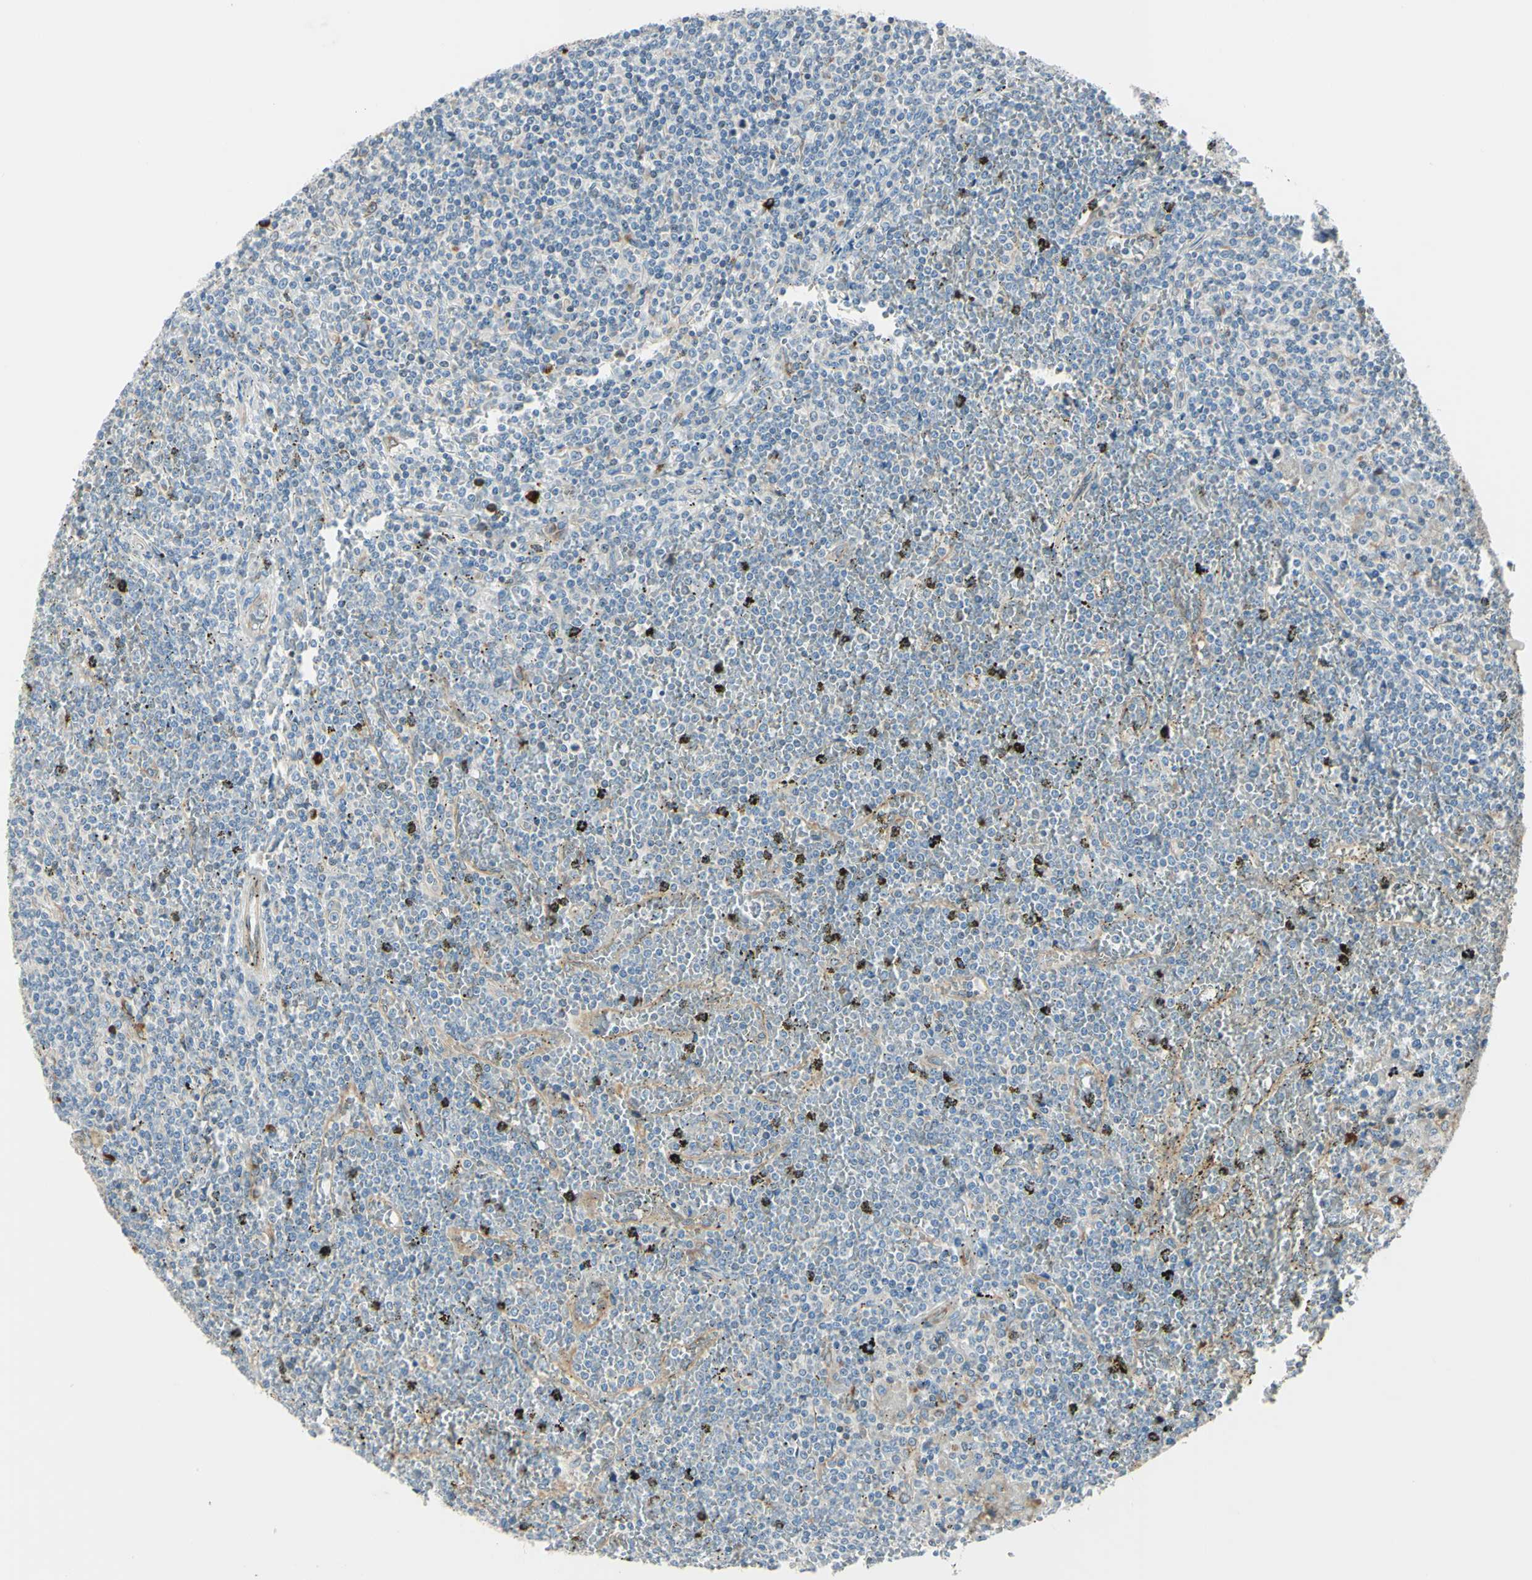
{"staining": {"intensity": "weak", "quantity": "<25%", "location": "cytoplasmic/membranous"}, "tissue": "lymphoma", "cell_type": "Tumor cells", "image_type": "cancer", "snomed": [{"axis": "morphology", "description": "Malignant lymphoma, non-Hodgkin's type, Low grade"}, {"axis": "topography", "description": "Spleen"}], "caption": "Immunohistochemistry (IHC) of human lymphoma shows no staining in tumor cells. (DAB (3,3'-diaminobenzidine) immunohistochemistry with hematoxylin counter stain).", "gene": "SELENOS", "patient": {"sex": "female", "age": 19}}